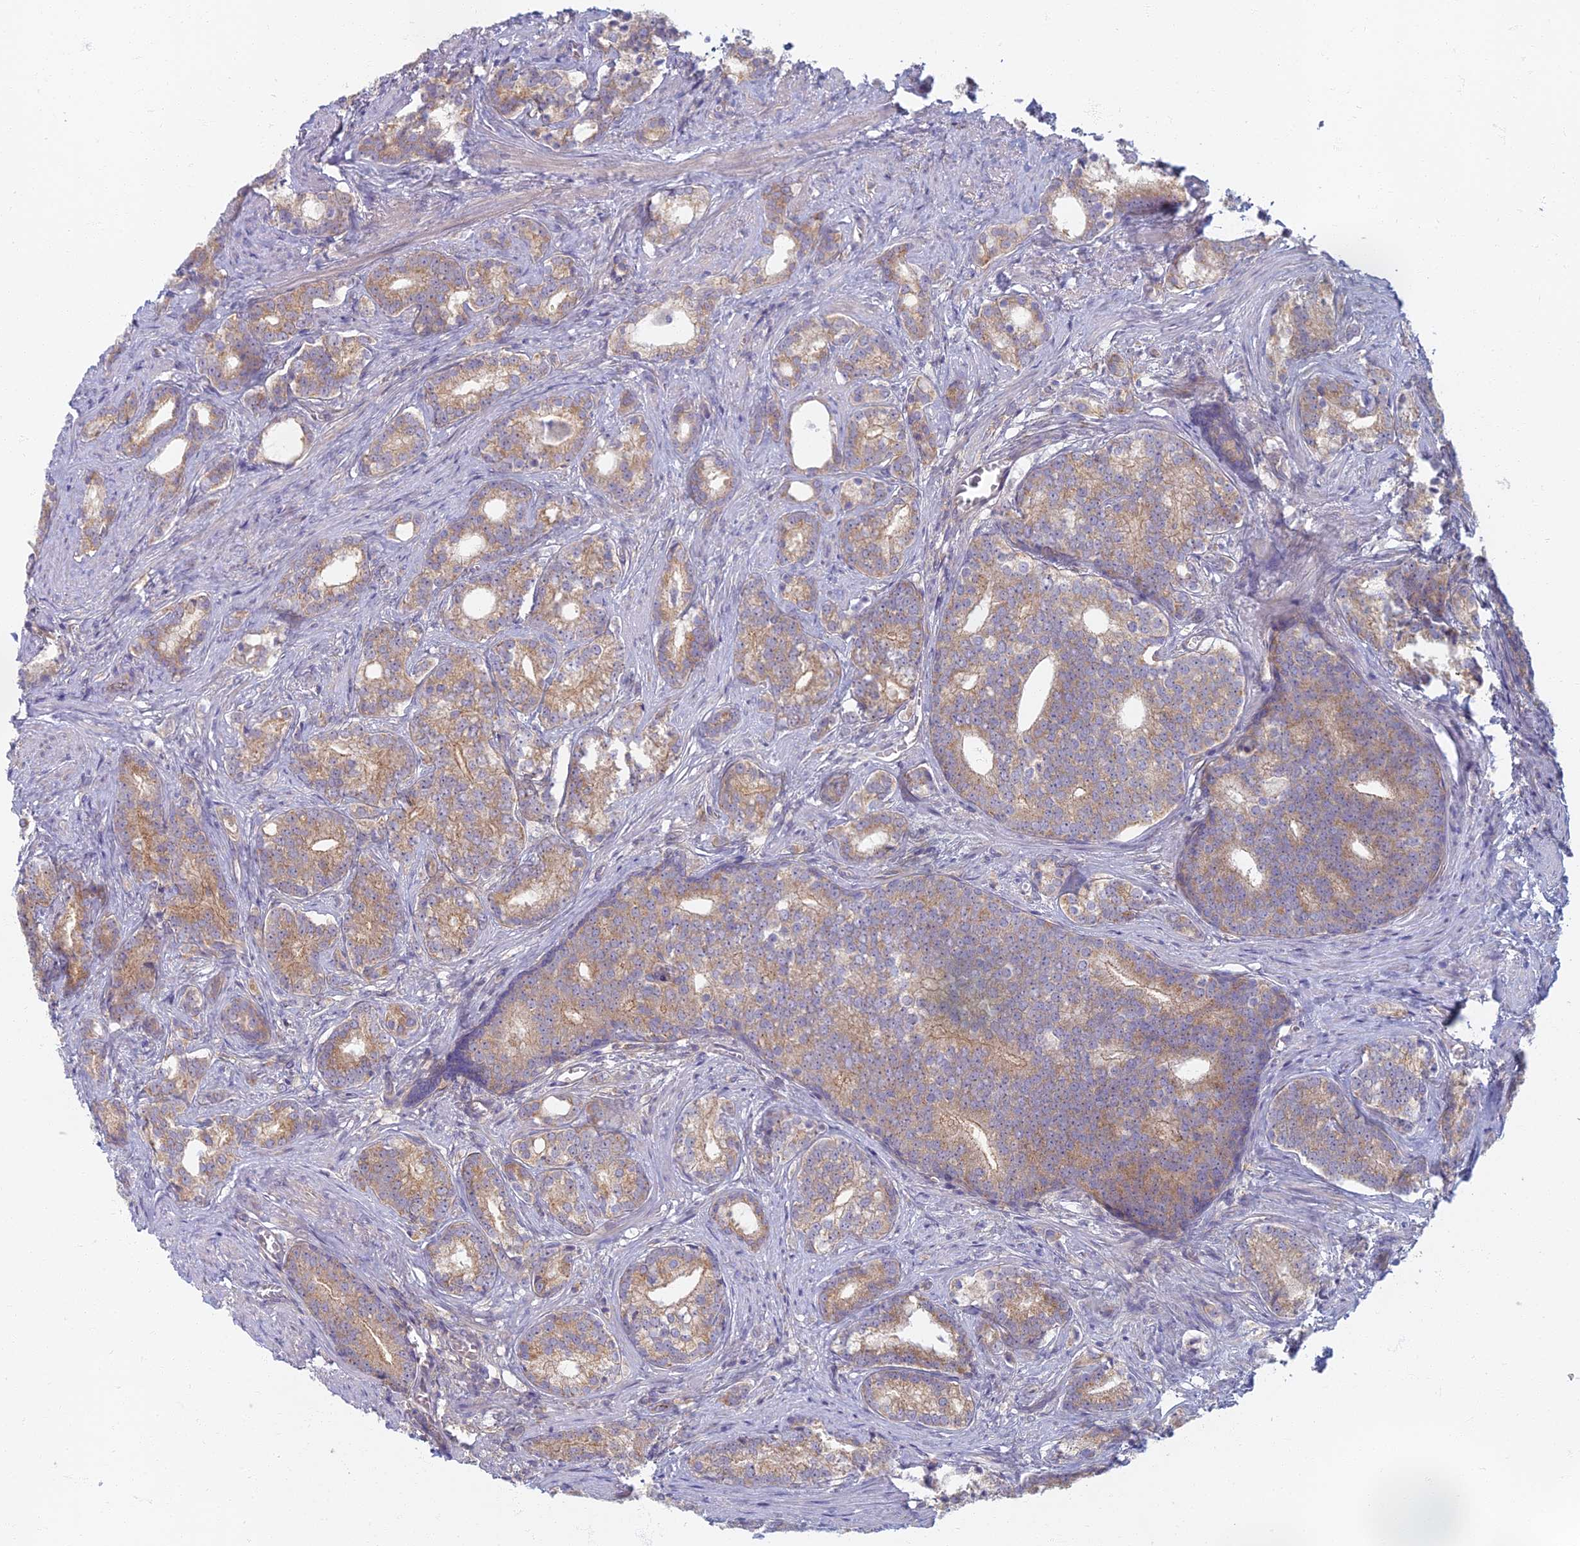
{"staining": {"intensity": "moderate", "quantity": ">75%", "location": "cytoplasmic/membranous"}, "tissue": "prostate cancer", "cell_type": "Tumor cells", "image_type": "cancer", "snomed": [{"axis": "morphology", "description": "Adenocarcinoma, Low grade"}, {"axis": "topography", "description": "Prostate"}], "caption": "Low-grade adenocarcinoma (prostate) stained with a protein marker displays moderate staining in tumor cells.", "gene": "PROX2", "patient": {"sex": "male", "age": 71}}